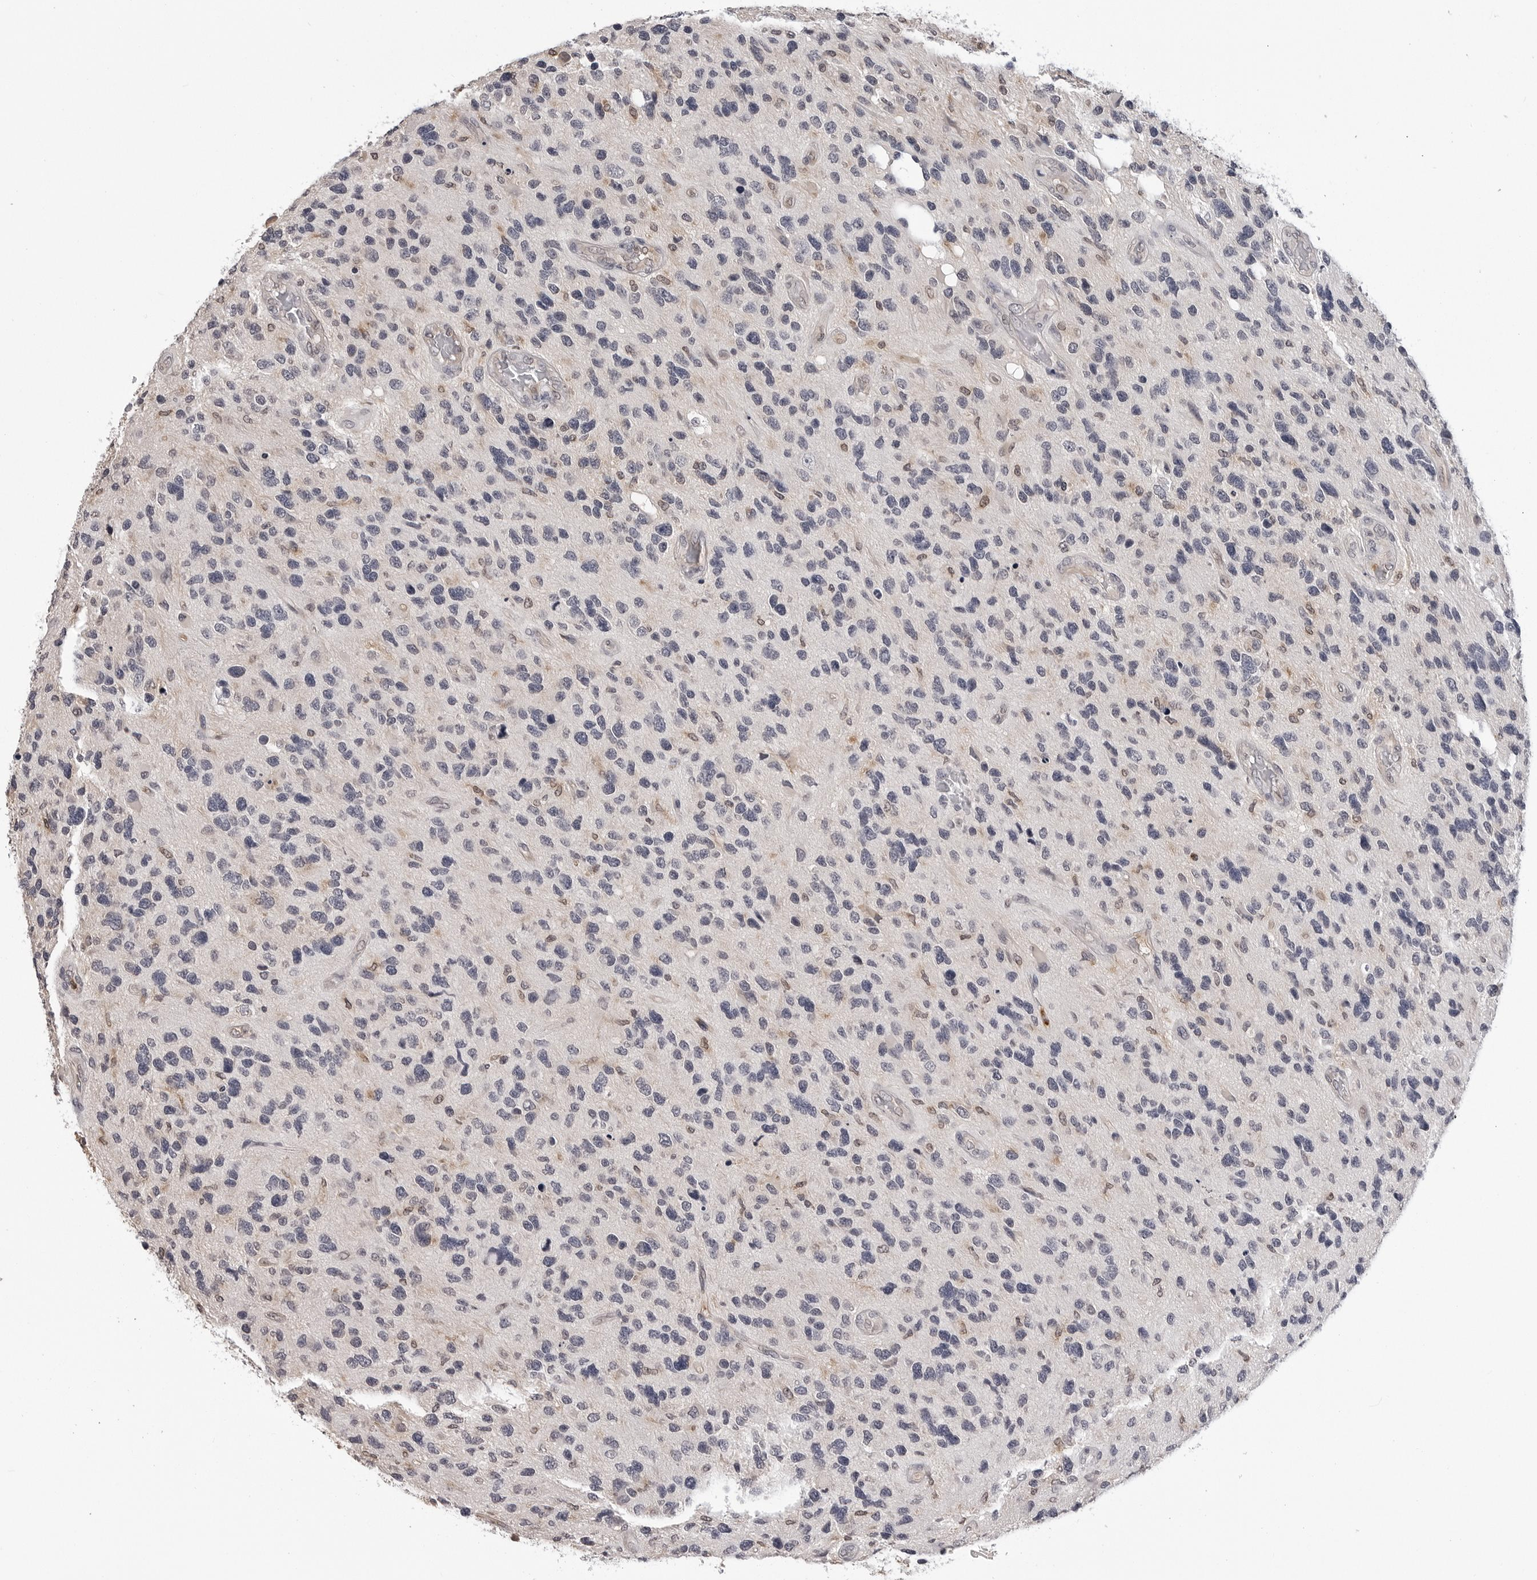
{"staining": {"intensity": "negative", "quantity": "none", "location": "none"}, "tissue": "glioma", "cell_type": "Tumor cells", "image_type": "cancer", "snomed": [{"axis": "morphology", "description": "Glioma, malignant, High grade"}, {"axis": "topography", "description": "Brain"}], "caption": "Tumor cells are negative for protein expression in human glioma.", "gene": "TRMT13", "patient": {"sex": "female", "age": 58}}